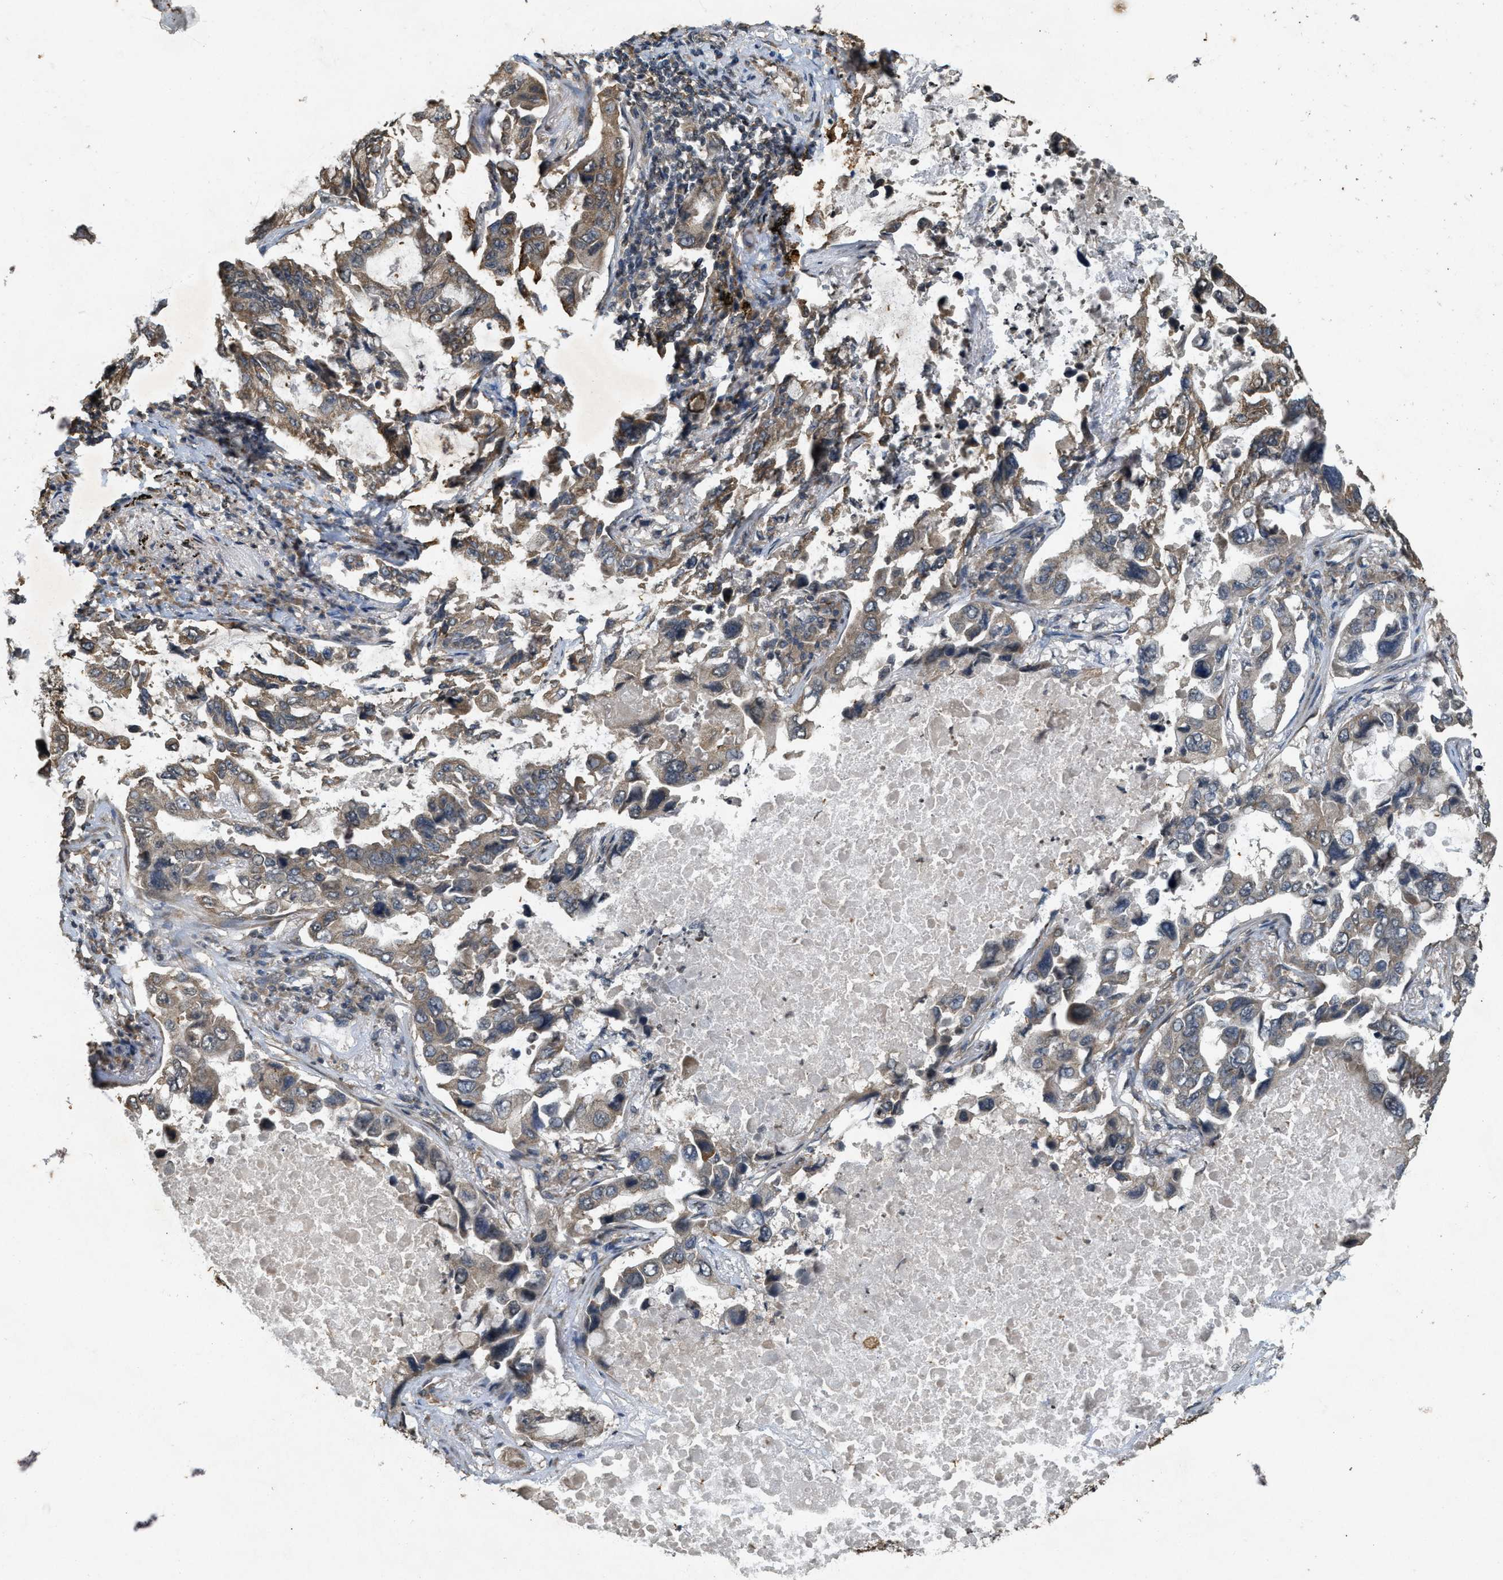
{"staining": {"intensity": "weak", "quantity": ">75%", "location": "cytoplasmic/membranous"}, "tissue": "lung cancer", "cell_type": "Tumor cells", "image_type": "cancer", "snomed": [{"axis": "morphology", "description": "Adenocarcinoma, NOS"}, {"axis": "topography", "description": "Lung"}], "caption": "Brown immunohistochemical staining in human lung cancer (adenocarcinoma) displays weak cytoplasmic/membranous expression in about >75% of tumor cells. (DAB = brown stain, brightfield microscopy at high magnification).", "gene": "KIF21A", "patient": {"sex": "male", "age": 64}}